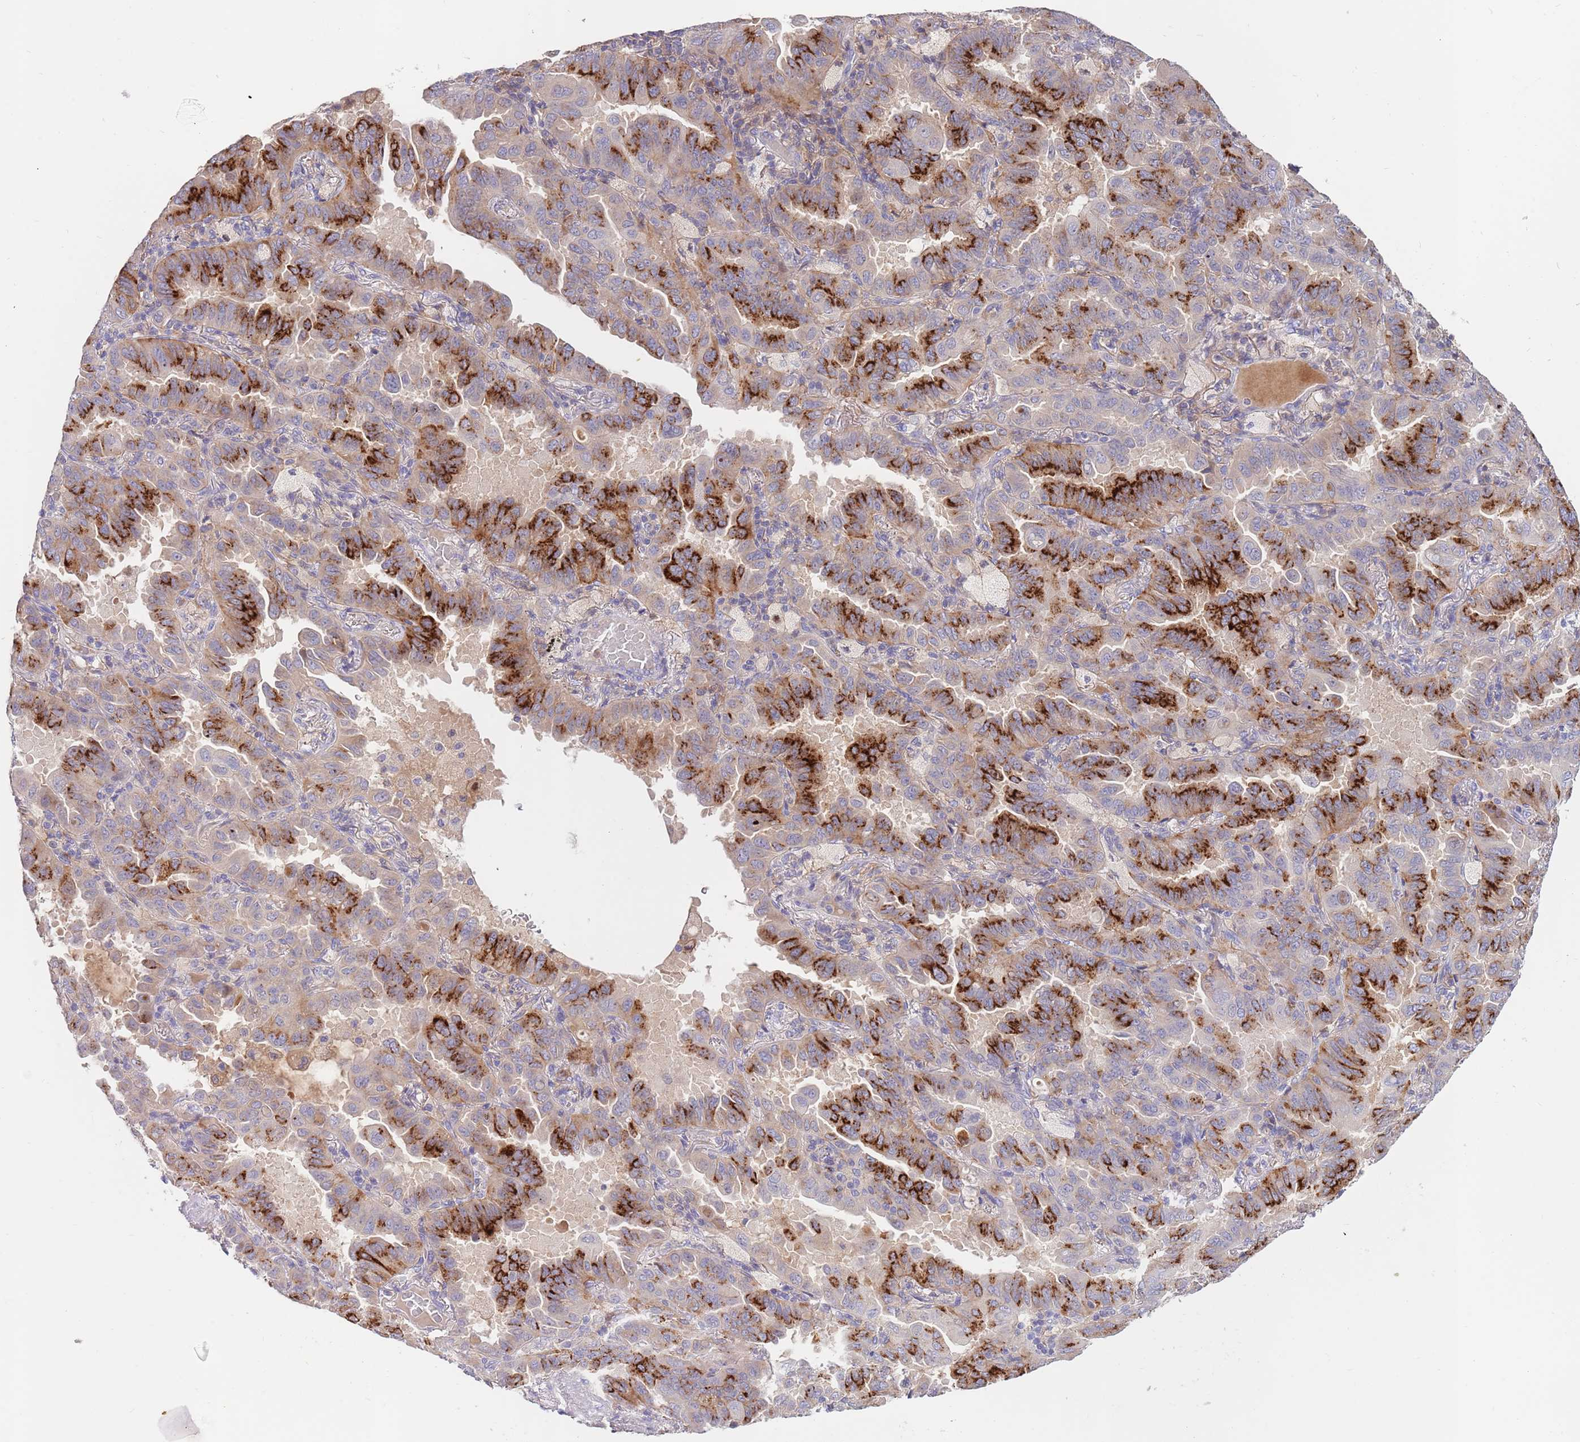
{"staining": {"intensity": "strong", "quantity": "25%-75%", "location": "cytoplasmic/membranous"}, "tissue": "lung cancer", "cell_type": "Tumor cells", "image_type": "cancer", "snomed": [{"axis": "morphology", "description": "Adenocarcinoma, NOS"}, {"axis": "topography", "description": "Lung"}], "caption": "Strong cytoplasmic/membranous positivity for a protein is present in about 25%-75% of tumor cells of lung adenocarcinoma using IHC.", "gene": "BORCS5", "patient": {"sex": "male", "age": 64}}